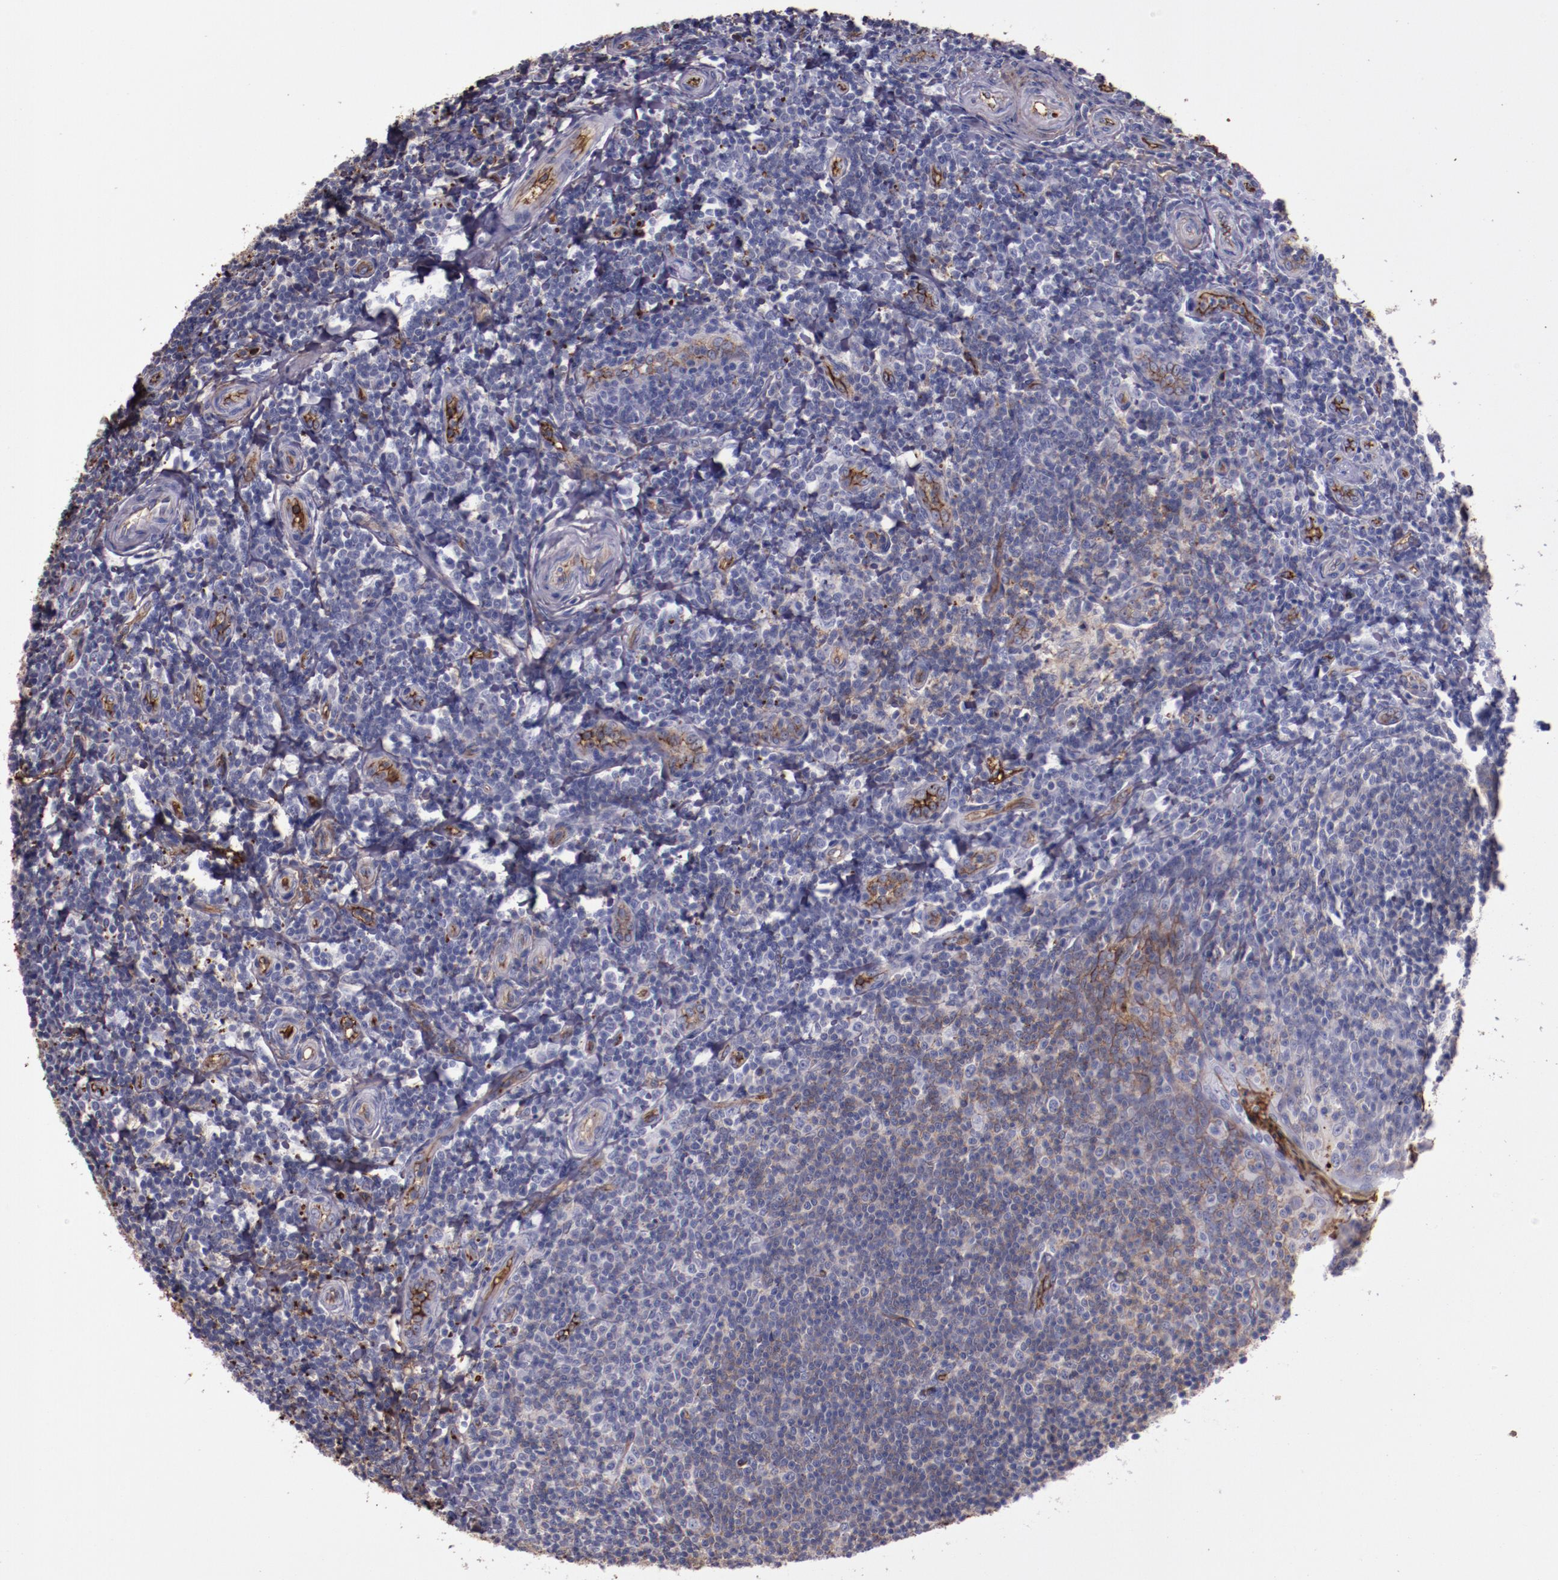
{"staining": {"intensity": "negative", "quantity": "none", "location": "none"}, "tissue": "tonsil", "cell_type": "Germinal center cells", "image_type": "normal", "snomed": [{"axis": "morphology", "description": "Normal tissue, NOS"}, {"axis": "topography", "description": "Tonsil"}], "caption": "A micrograph of human tonsil is negative for staining in germinal center cells. The staining was performed using DAB to visualize the protein expression in brown, while the nuclei were stained in blue with hematoxylin (Magnification: 20x).", "gene": "A2M", "patient": {"sex": "male", "age": 20}}